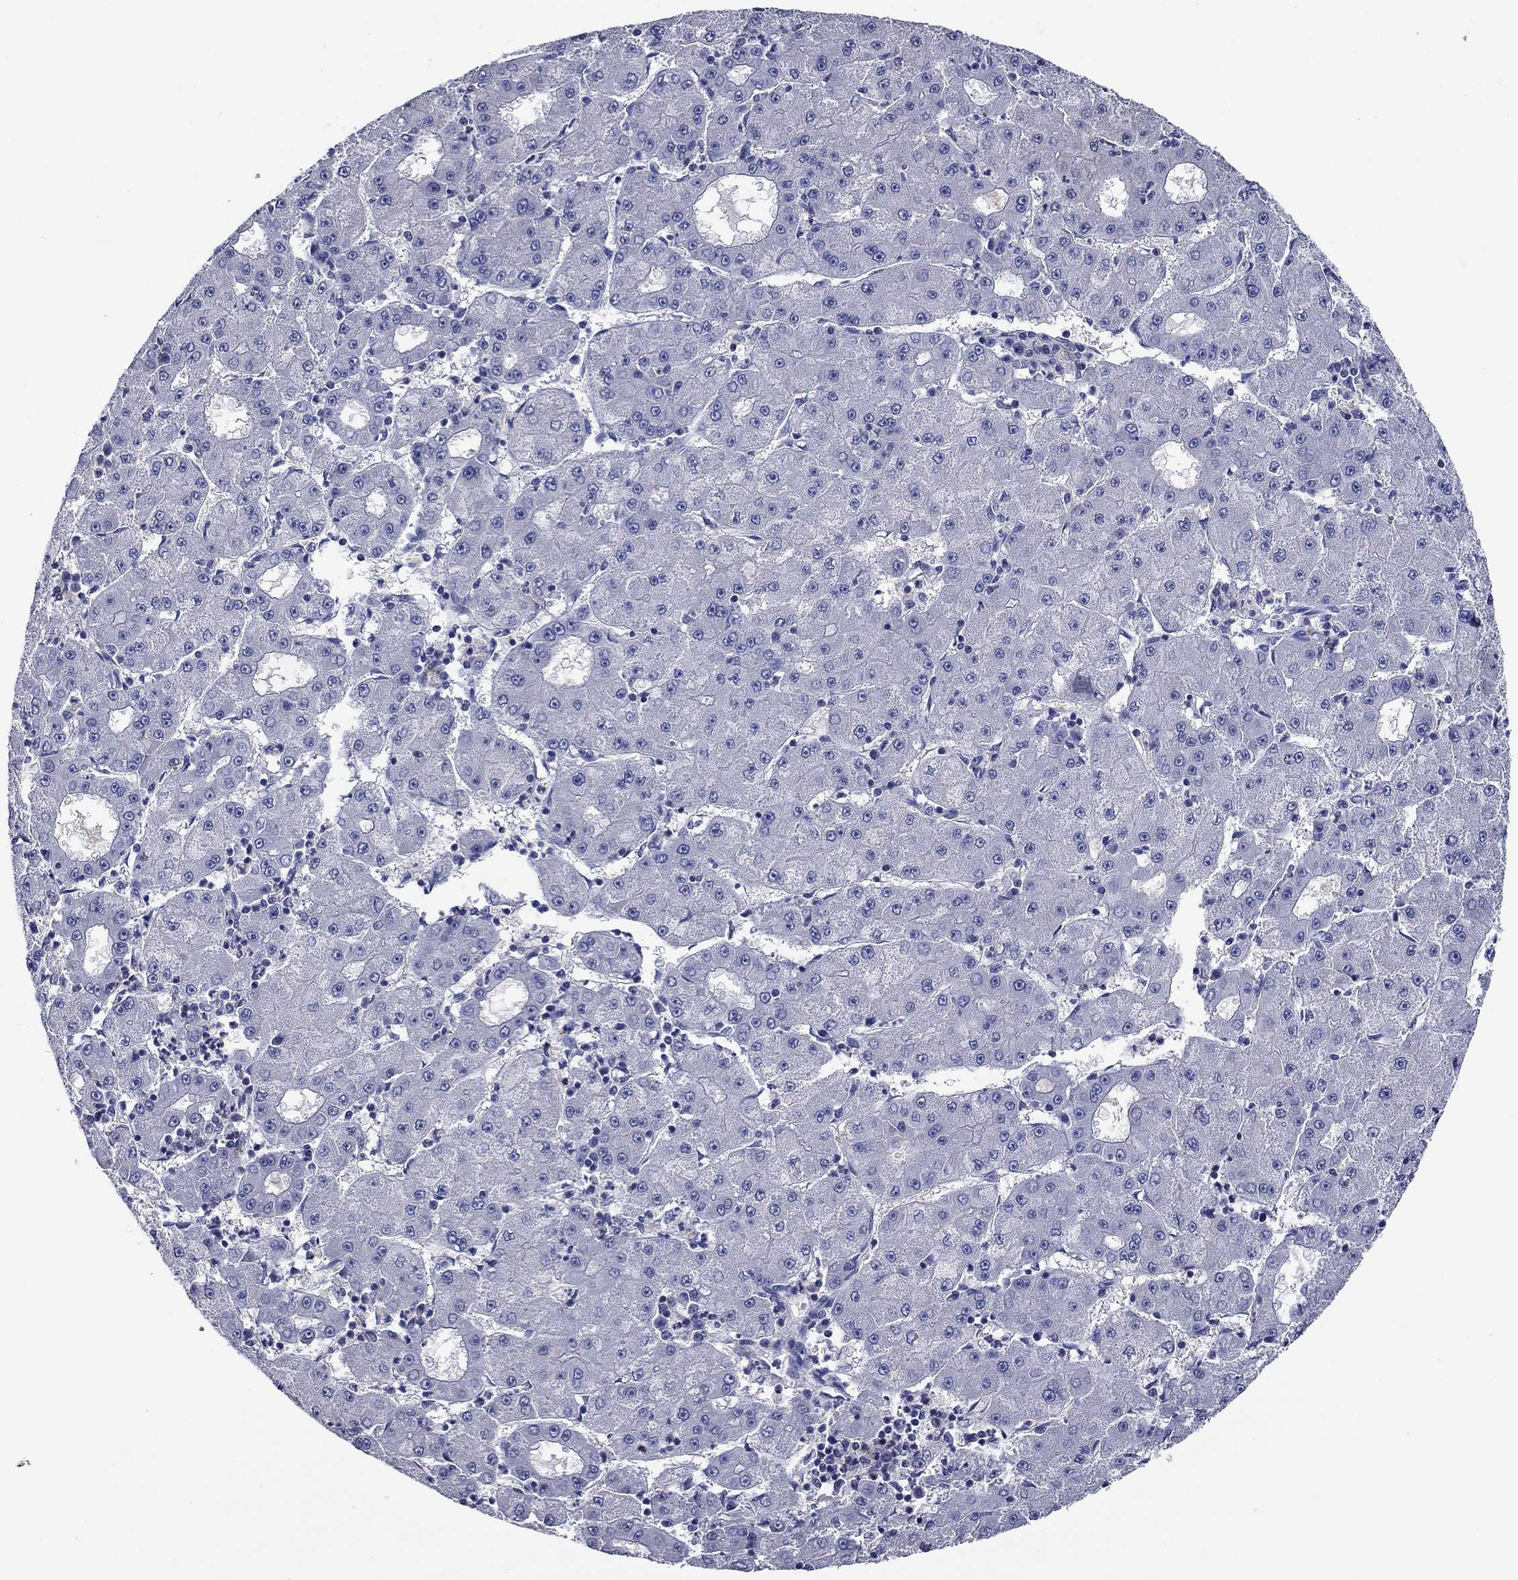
{"staining": {"intensity": "negative", "quantity": "none", "location": "none"}, "tissue": "liver cancer", "cell_type": "Tumor cells", "image_type": "cancer", "snomed": [{"axis": "morphology", "description": "Carcinoma, Hepatocellular, NOS"}, {"axis": "topography", "description": "Liver"}], "caption": "This photomicrograph is of hepatocellular carcinoma (liver) stained with IHC to label a protein in brown with the nuclei are counter-stained blue. There is no expression in tumor cells.", "gene": "CNDP1", "patient": {"sex": "male", "age": 73}}